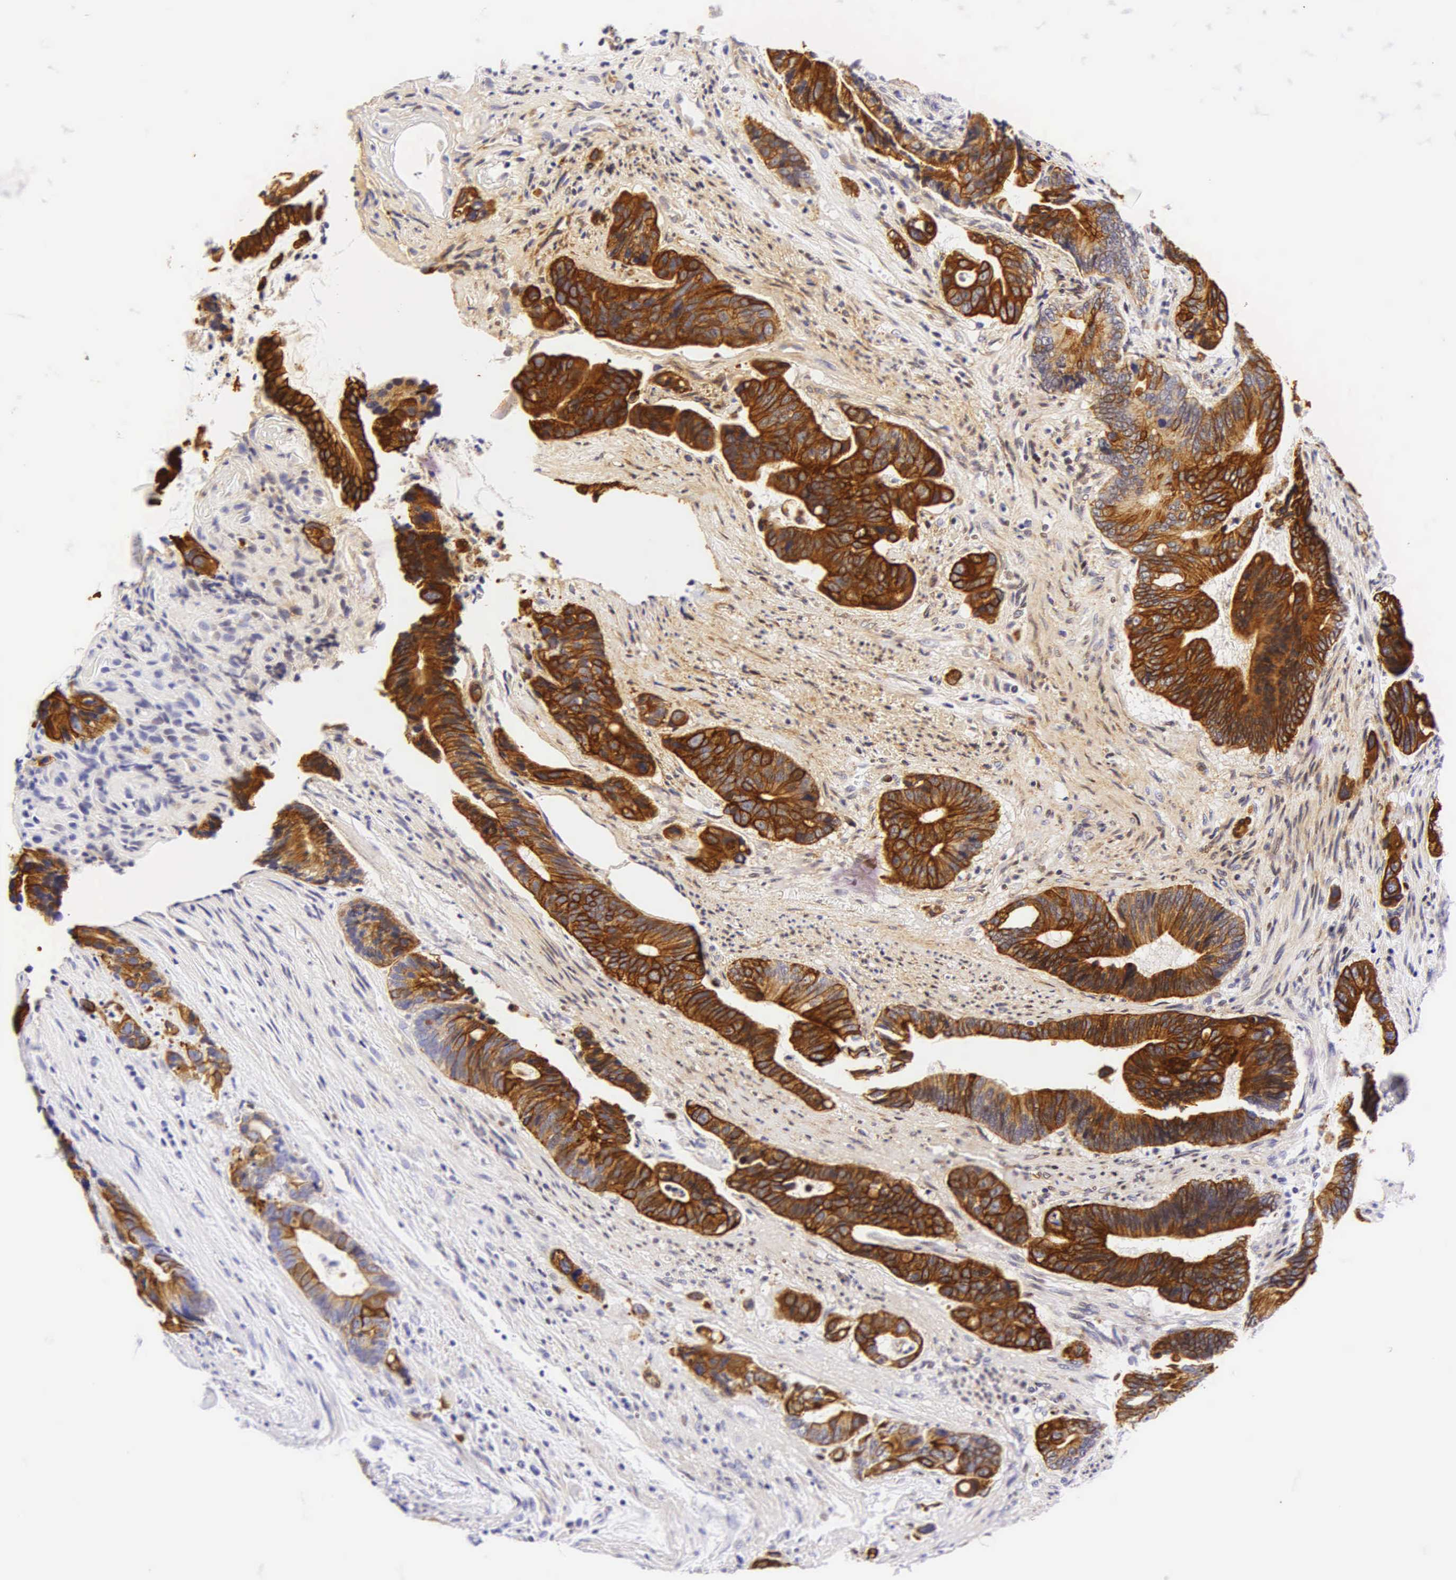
{"staining": {"intensity": "strong", "quantity": ">75%", "location": "cytoplasmic/membranous"}, "tissue": "colorectal cancer", "cell_type": "Tumor cells", "image_type": "cancer", "snomed": [{"axis": "morphology", "description": "Adenocarcinoma, NOS"}, {"axis": "topography", "description": "Colon"}], "caption": "Immunohistochemistry (IHC) histopathology image of neoplastic tissue: colorectal adenocarcinoma stained using IHC reveals high levels of strong protein expression localized specifically in the cytoplasmic/membranous of tumor cells, appearing as a cytoplasmic/membranous brown color.", "gene": "KRT20", "patient": {"sex": "male", "age": 56}}